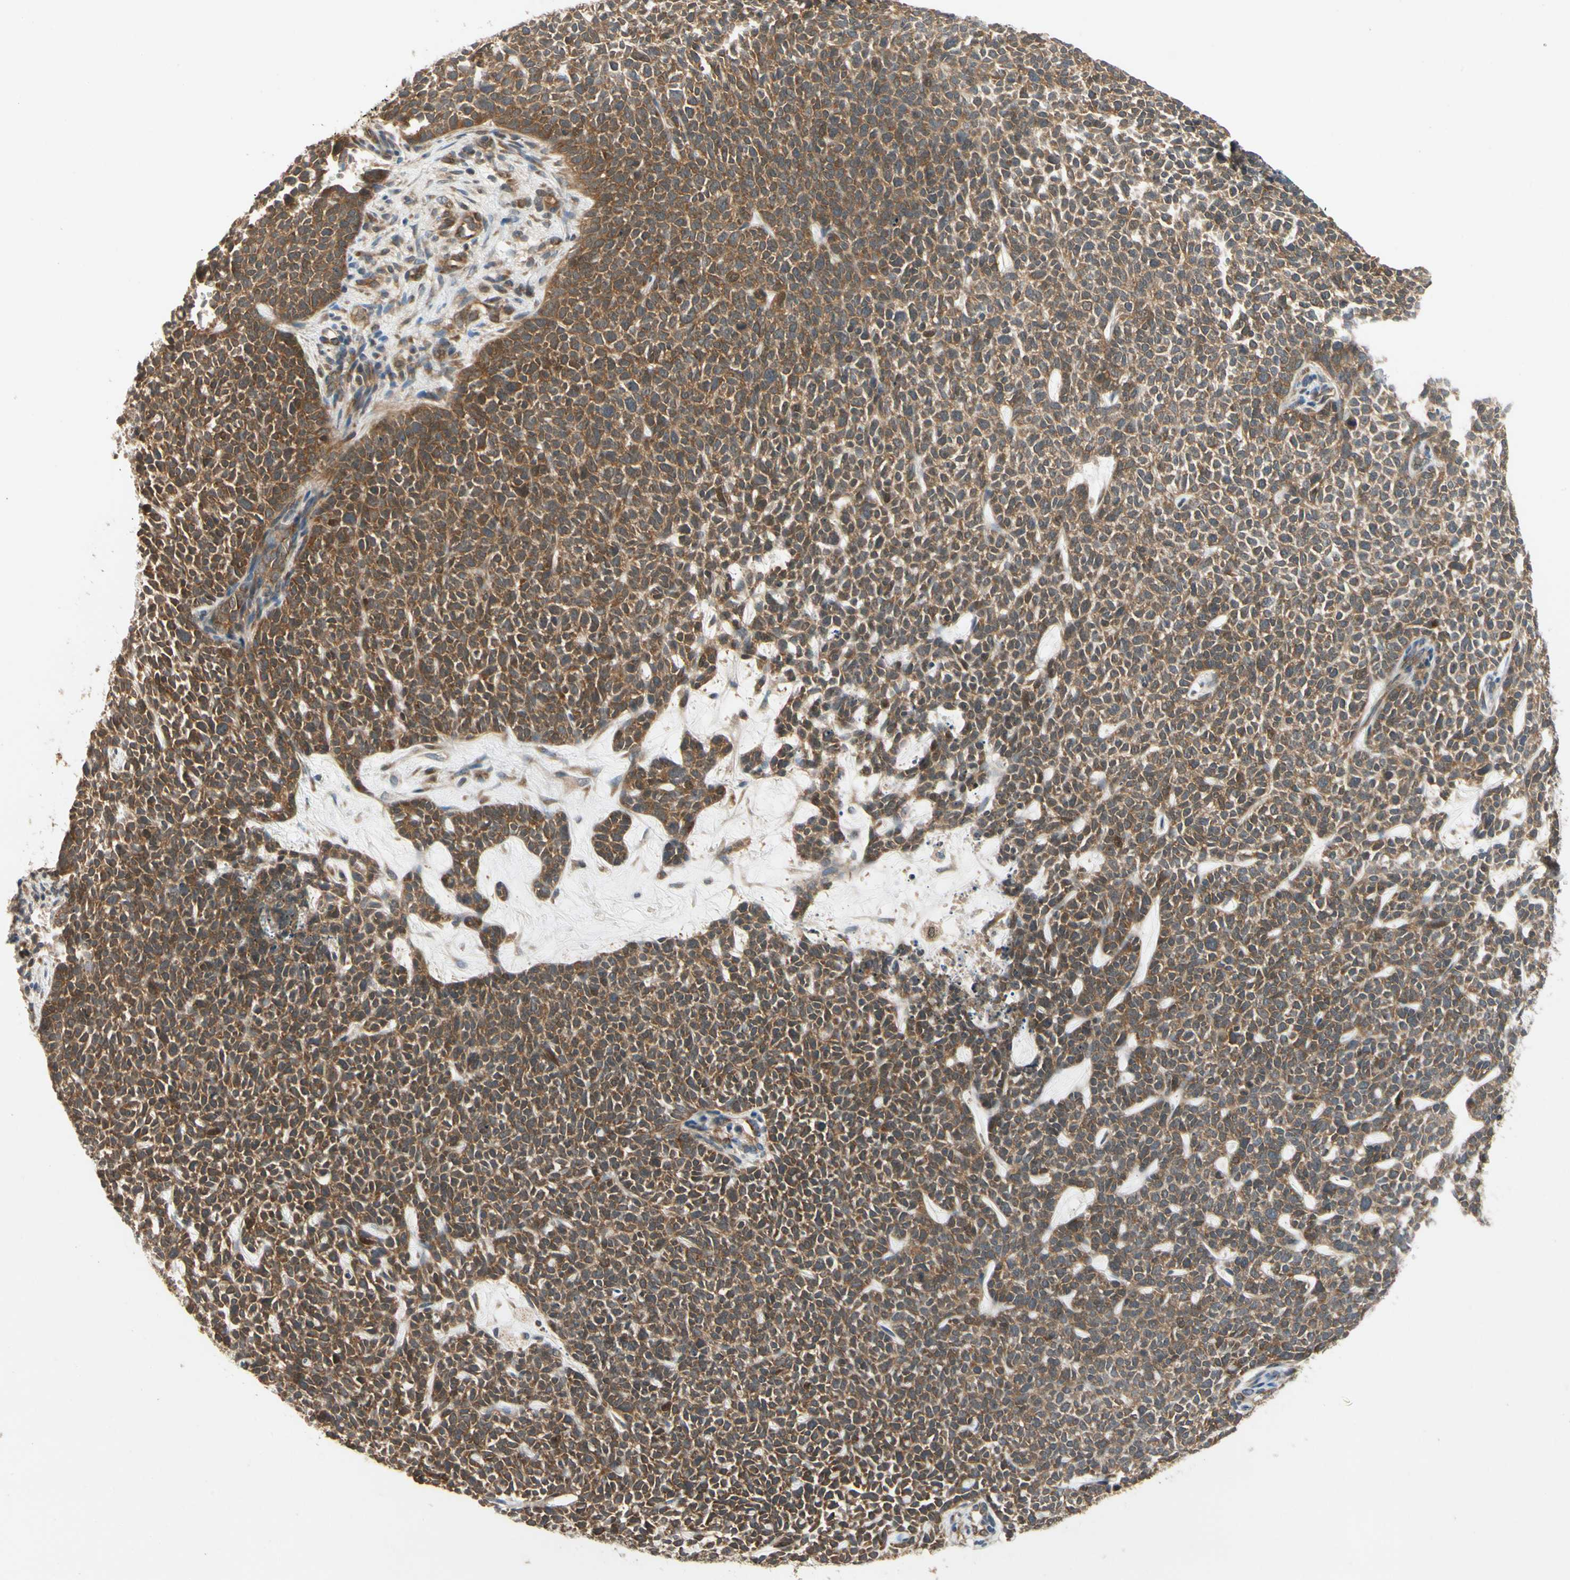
{"staining": {"intensity": "strong", "quantity": ">75%", "location": "cytoplasmic/membranous"}, "tissue": "skin cancer", "cell_type": "Tumor cells", "image_type": "cancer", "snomed": [{"axis": "morphology", "description": "Basal cell carcinoma"}, {"axis": "topography", "description": "Skin"}], "caption": "IHC photomicrograph of human basal cell carcinoma (skin) stained for a protein (brown), which exhibits high levels of strong cytoplasmic/membranous staining in approximately >75% of tumor cells.", "gene": "TDRP", "patient": {"sex": "female", "age": 84}}